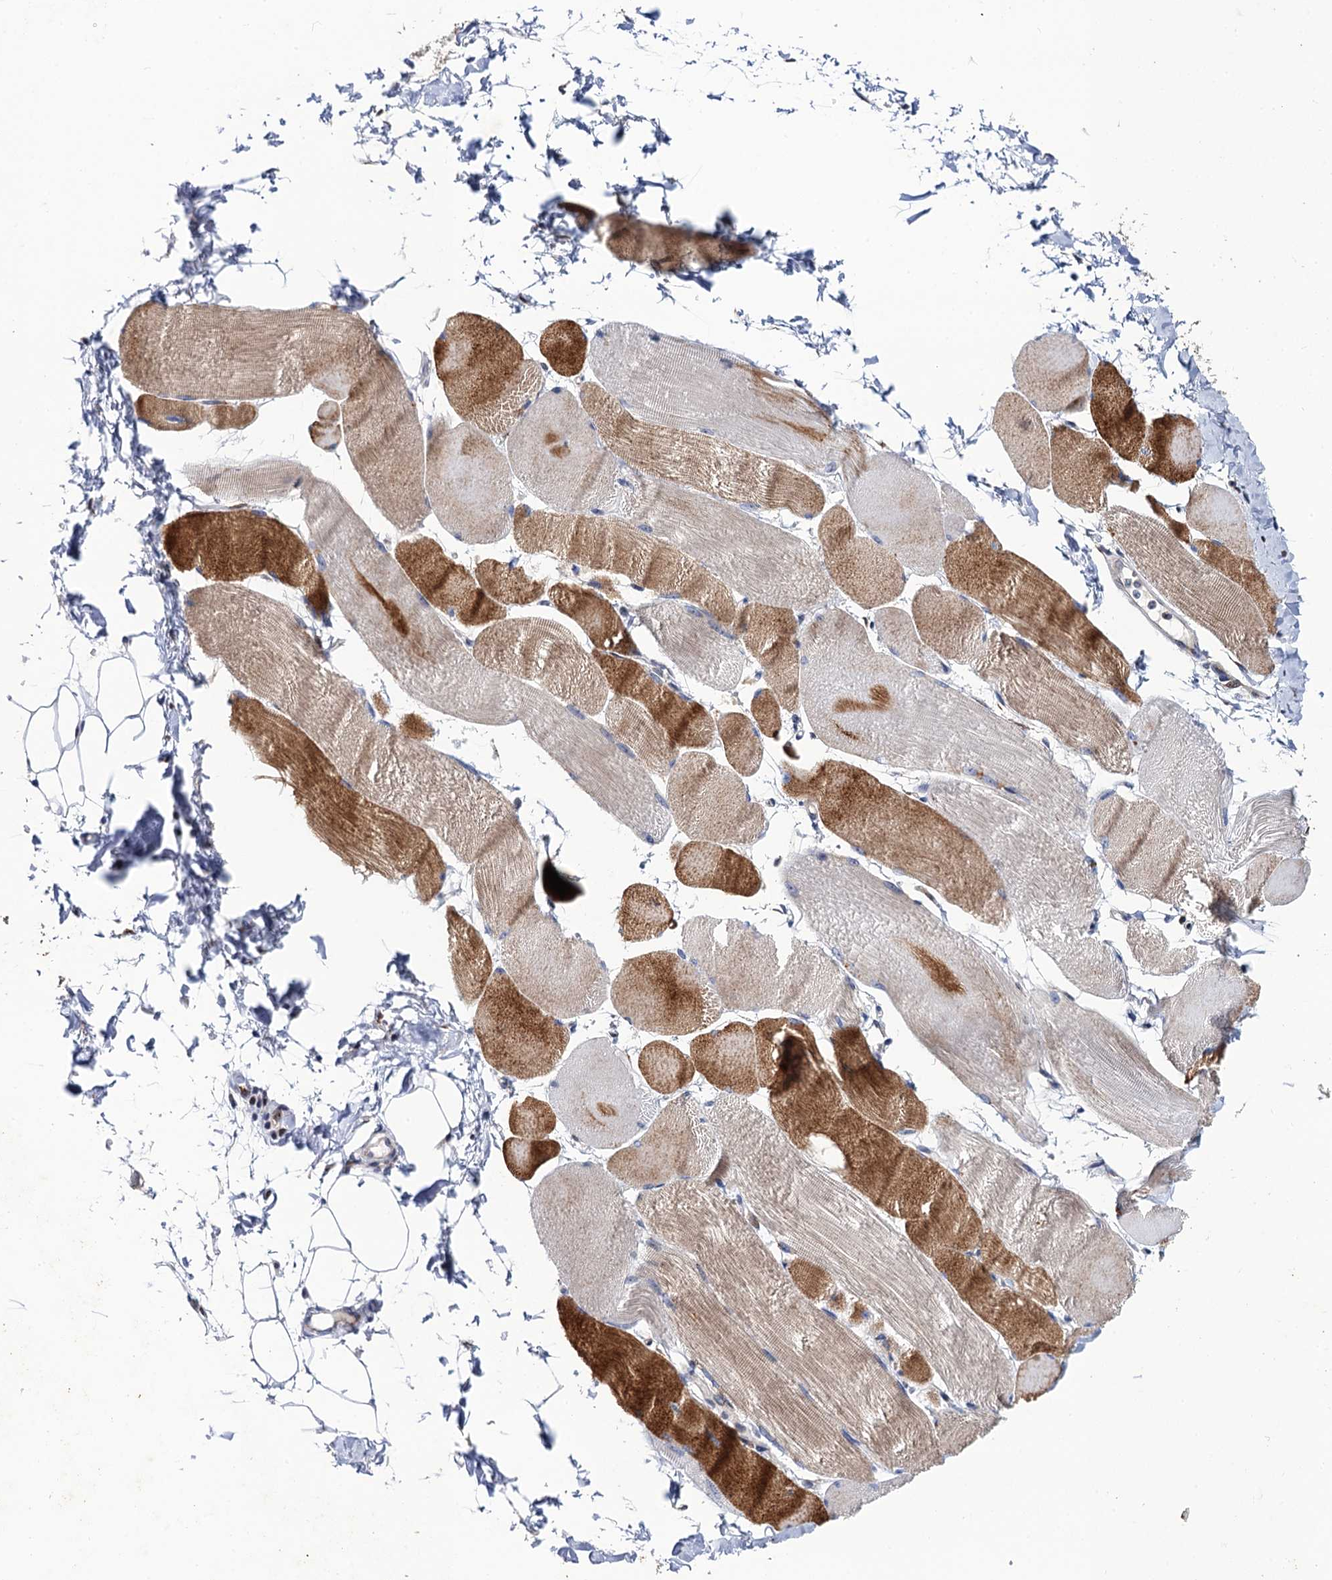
{"staining": {"intensity": "moderate", "quantity": ">75%", "location": "cytoplasmic/membranous"}, "tissue": "skeletal muscle", "cell_type": "Myocytes", "image_type": "normal", "snomed": [{"axis": "morphology", "description": "Normal tissue, NOS"}, {"axis": "morphology", "description": "Basal cell carcinoma"}, {"axis": "topography", "description": "Skeletal muscle"}], "caption": "Myocytes exhibit medium levels of moderate cytoplasmic/membranous expression in about >75% of cells in benign human skeletal muscle.", "gene": "THAP2", "patient": {"sex": "female", "age": 64}}